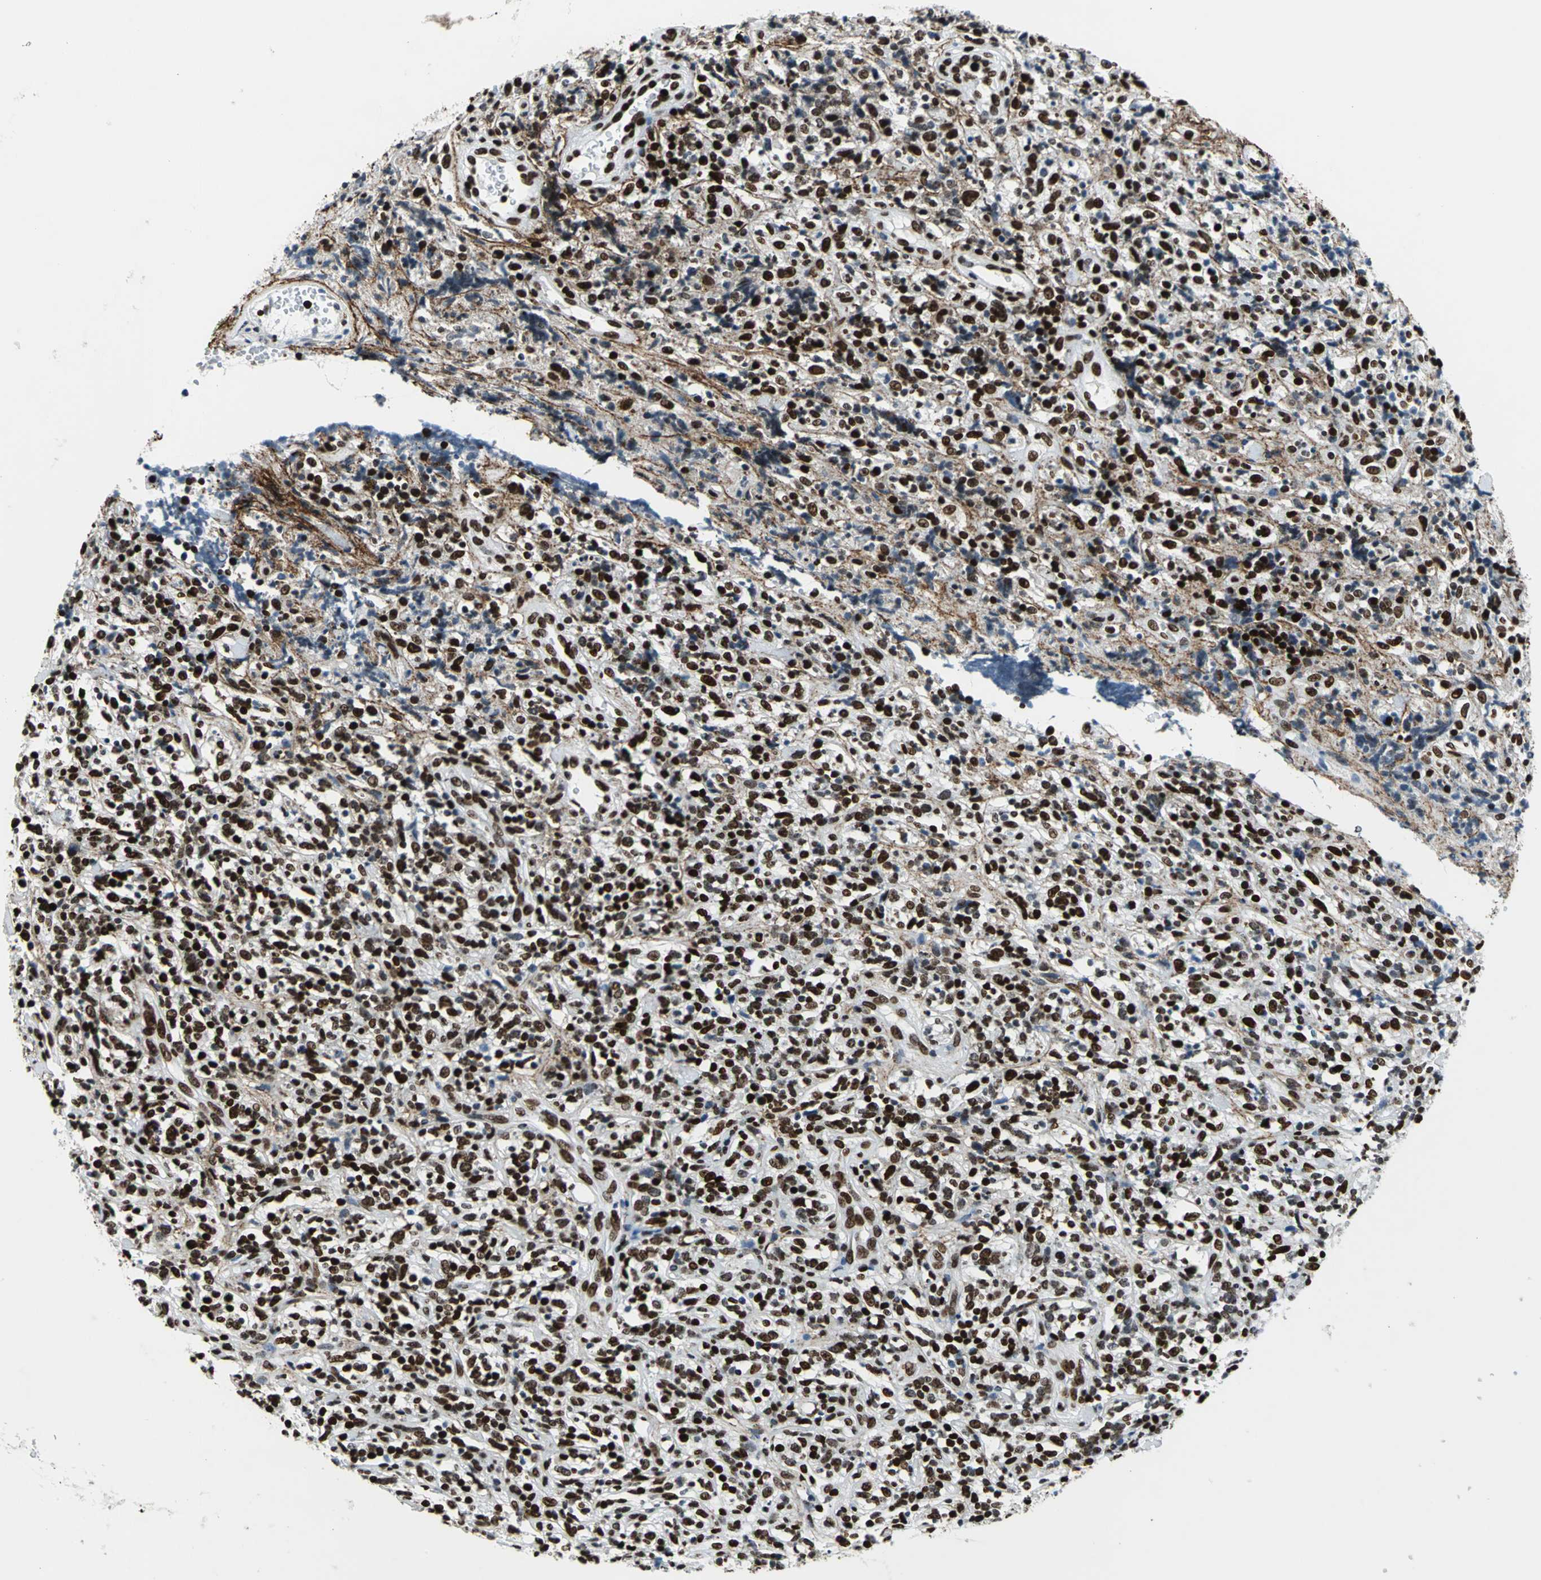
{"staining": {"intensity": "strong", "quantity": ">75%", "location": "nuclear"}, "tissue": "lymphoma", "cell_type": "Tumor cells", "image_type": "cancer", "snomed": [{"axis": "morphology", "description": "Malignant lymphoma, non-Hodgkin's type, High grade"}, {"axis": "topography", "description": "Lymph node"}], "caption": "Lymphoma stained for a protein (brown) exhibits strong nuclear positive positivity in about >75% of tumor cells.", "gene": "APEX1", "patient": {"sex": "female", "age": 73}}